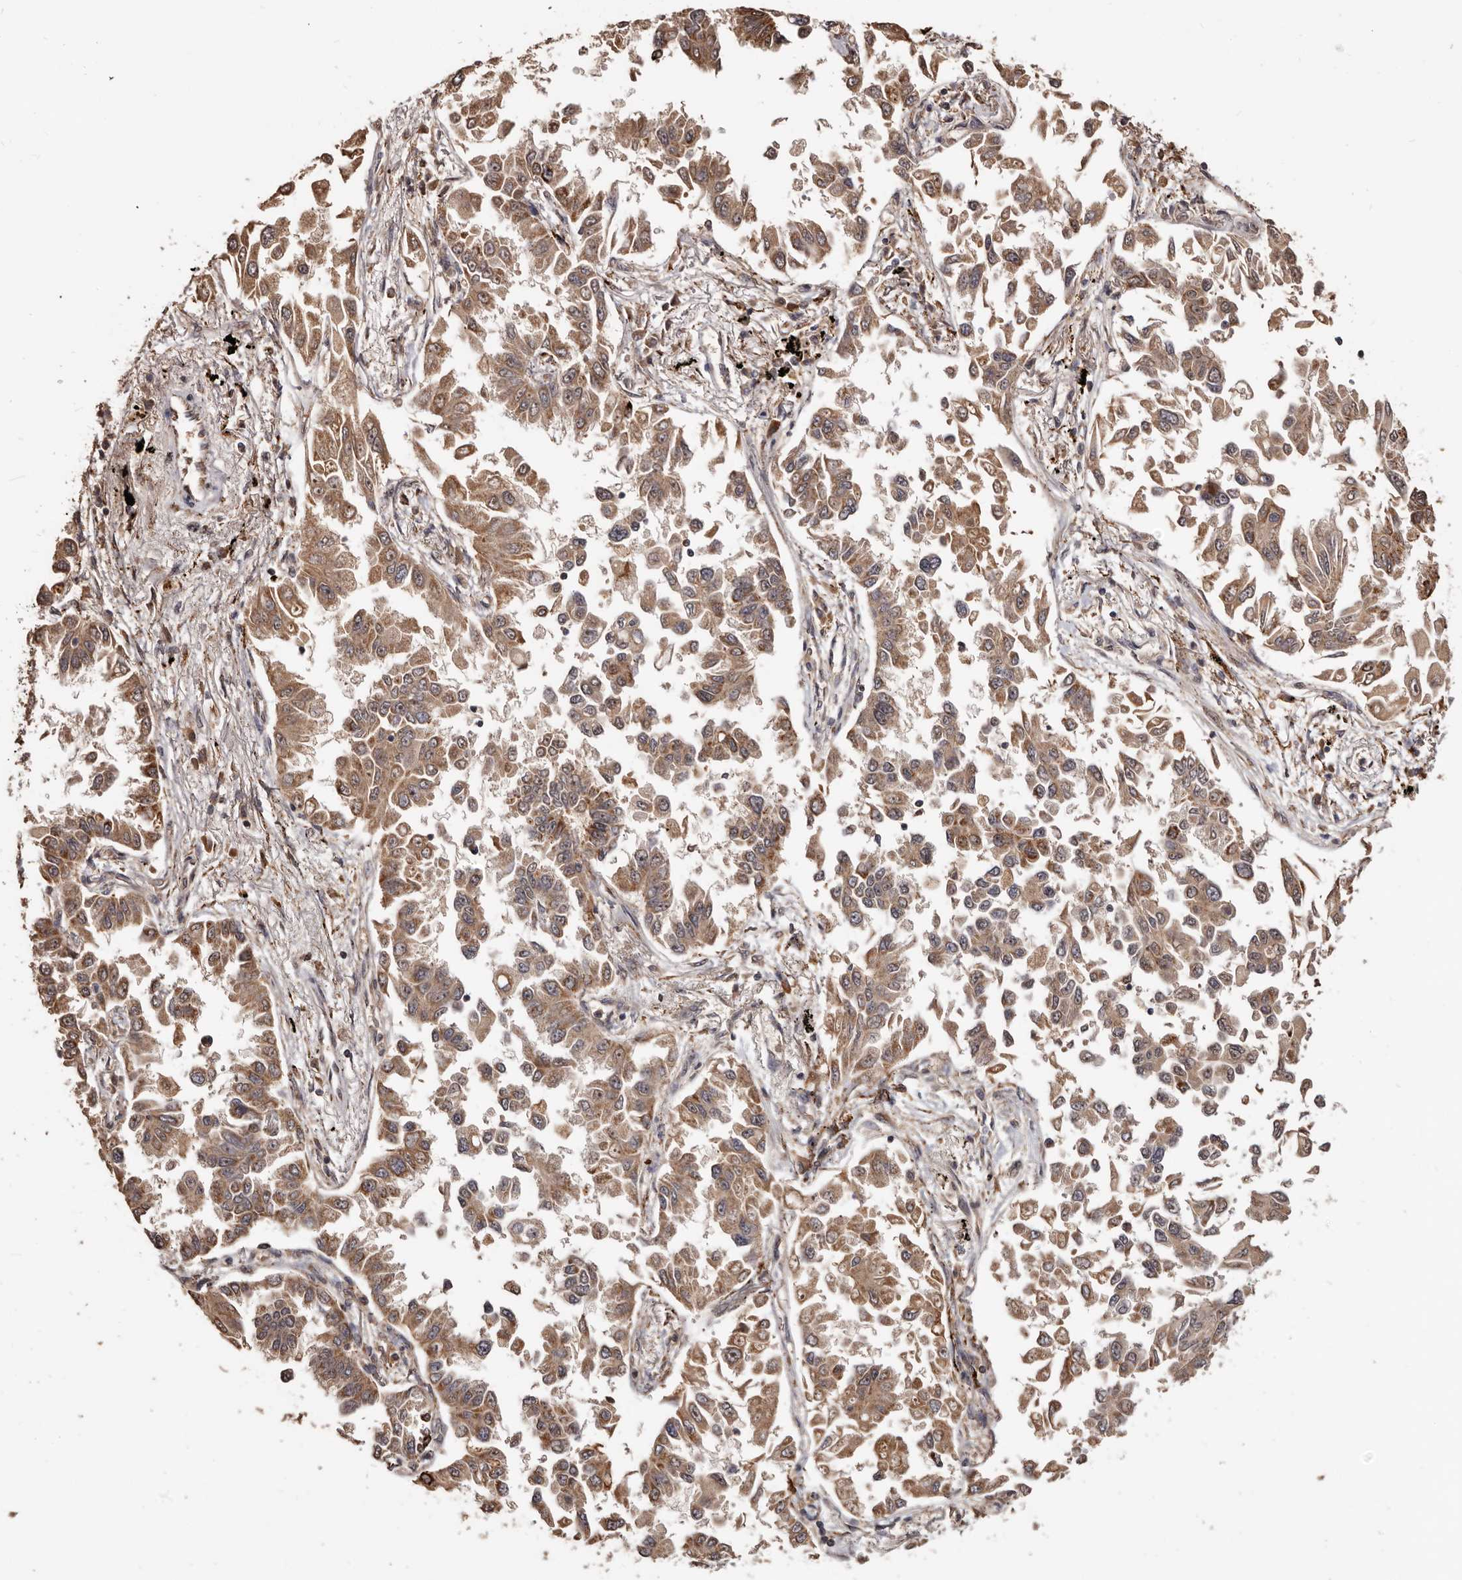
{"staining": {"intensity": "moderate", "quantity": ">75%", "location": "cytoplasmic/membranous"}, "tissue": "lung cancer", "cell_type": "Tumor cells", "image_type": "cancer", "snomed": [{"axis": "morphology", "description": "Adenocarcinoma, NOS"}, {"axis": "topography", "description": "Lung"}], "caption": "About >75% of tumor cells in human lung cancer exhibit moderate cytoplasmic/membranous protein staining as visualized by brown immunohistochemical staining.", "gene": "AKAP7", "patient": {"sex": "female", "age": 67}}